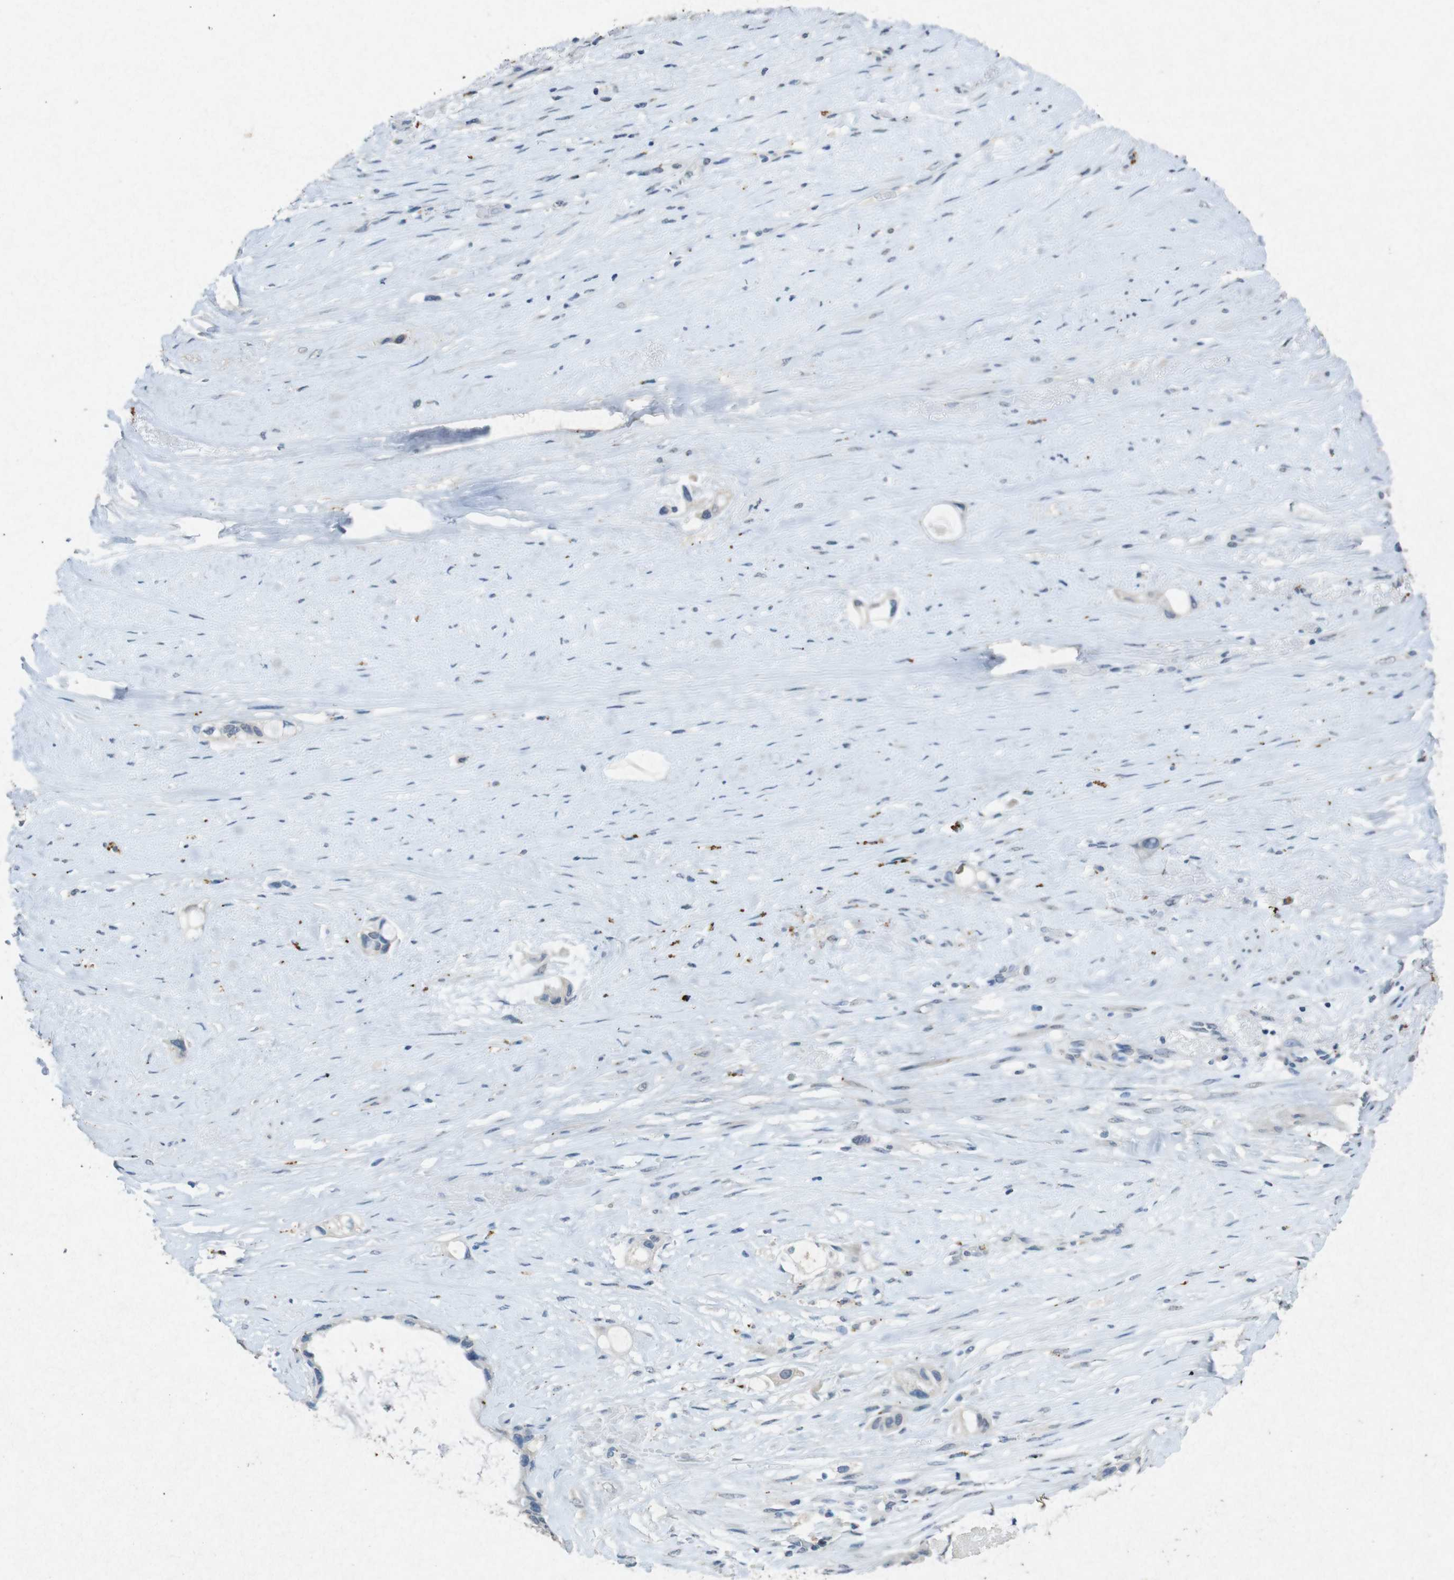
{"staining": {"intensity": "negative", "quantity": "none", "location": "none"}, "tissue": "liver cancer", "cell_type": "Tumor cells", "image_type": "cancer", "snomed": [{"axis": "morphology", "description": "Cholangiocarcinoma"}, {"axis": "topography", "description": "Liver"}], "caption": "Human liver cancer stained for a protein using immunohistochemistry (IHC) reveals no positivity in tumor cells.", "gene": "STBD1", "patient": {"sex": "female", "age": 65}}